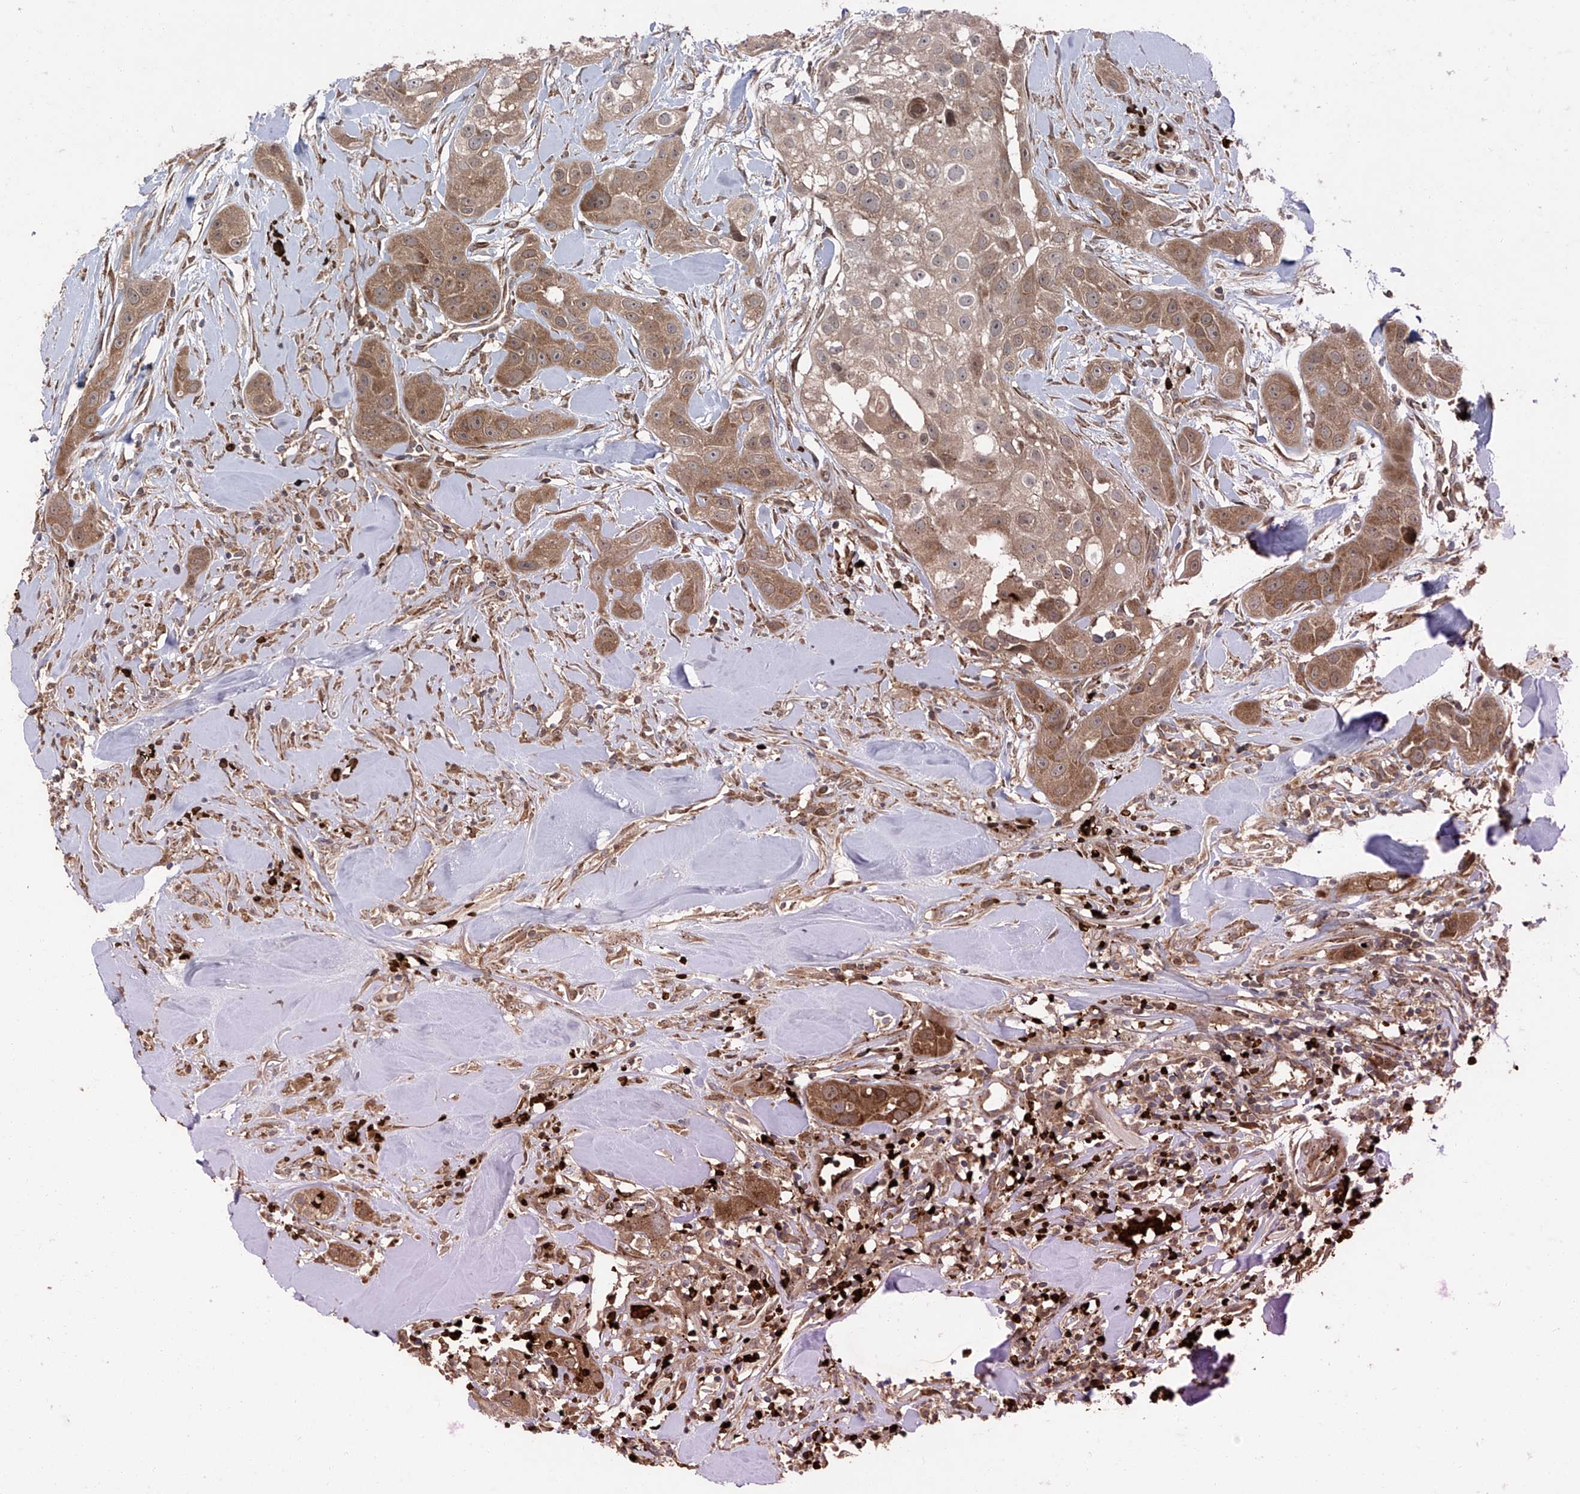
{"staining": {"intensity": "moderate", "quantity": ">75%", "location": "cytoplasmic/membranous"}, "tissue": "head and neck cancer", "cell_type": "Tumor cells", "image_type": "cancer", "snomed": [{"axis": "morphology", "description": "Normal tissue, NOS"}, {"axis": "morphology", "description": "Squamous cell carcinoma, NOS"}, {"axis": "topography", "description": "Skeletal muscle"}, {"axis": "topography", "description": "Head-Neck"}], "caption": "A brown stain highlights moderate cytoplasmic/membranous positivity of a protein in human head and neck cancer tumor cells. (DAB IHC, brown staining for protein, blue staining for nuclei).", "gene": "ZDHHC9", "patient": {"sex": "male", "age": 51}}